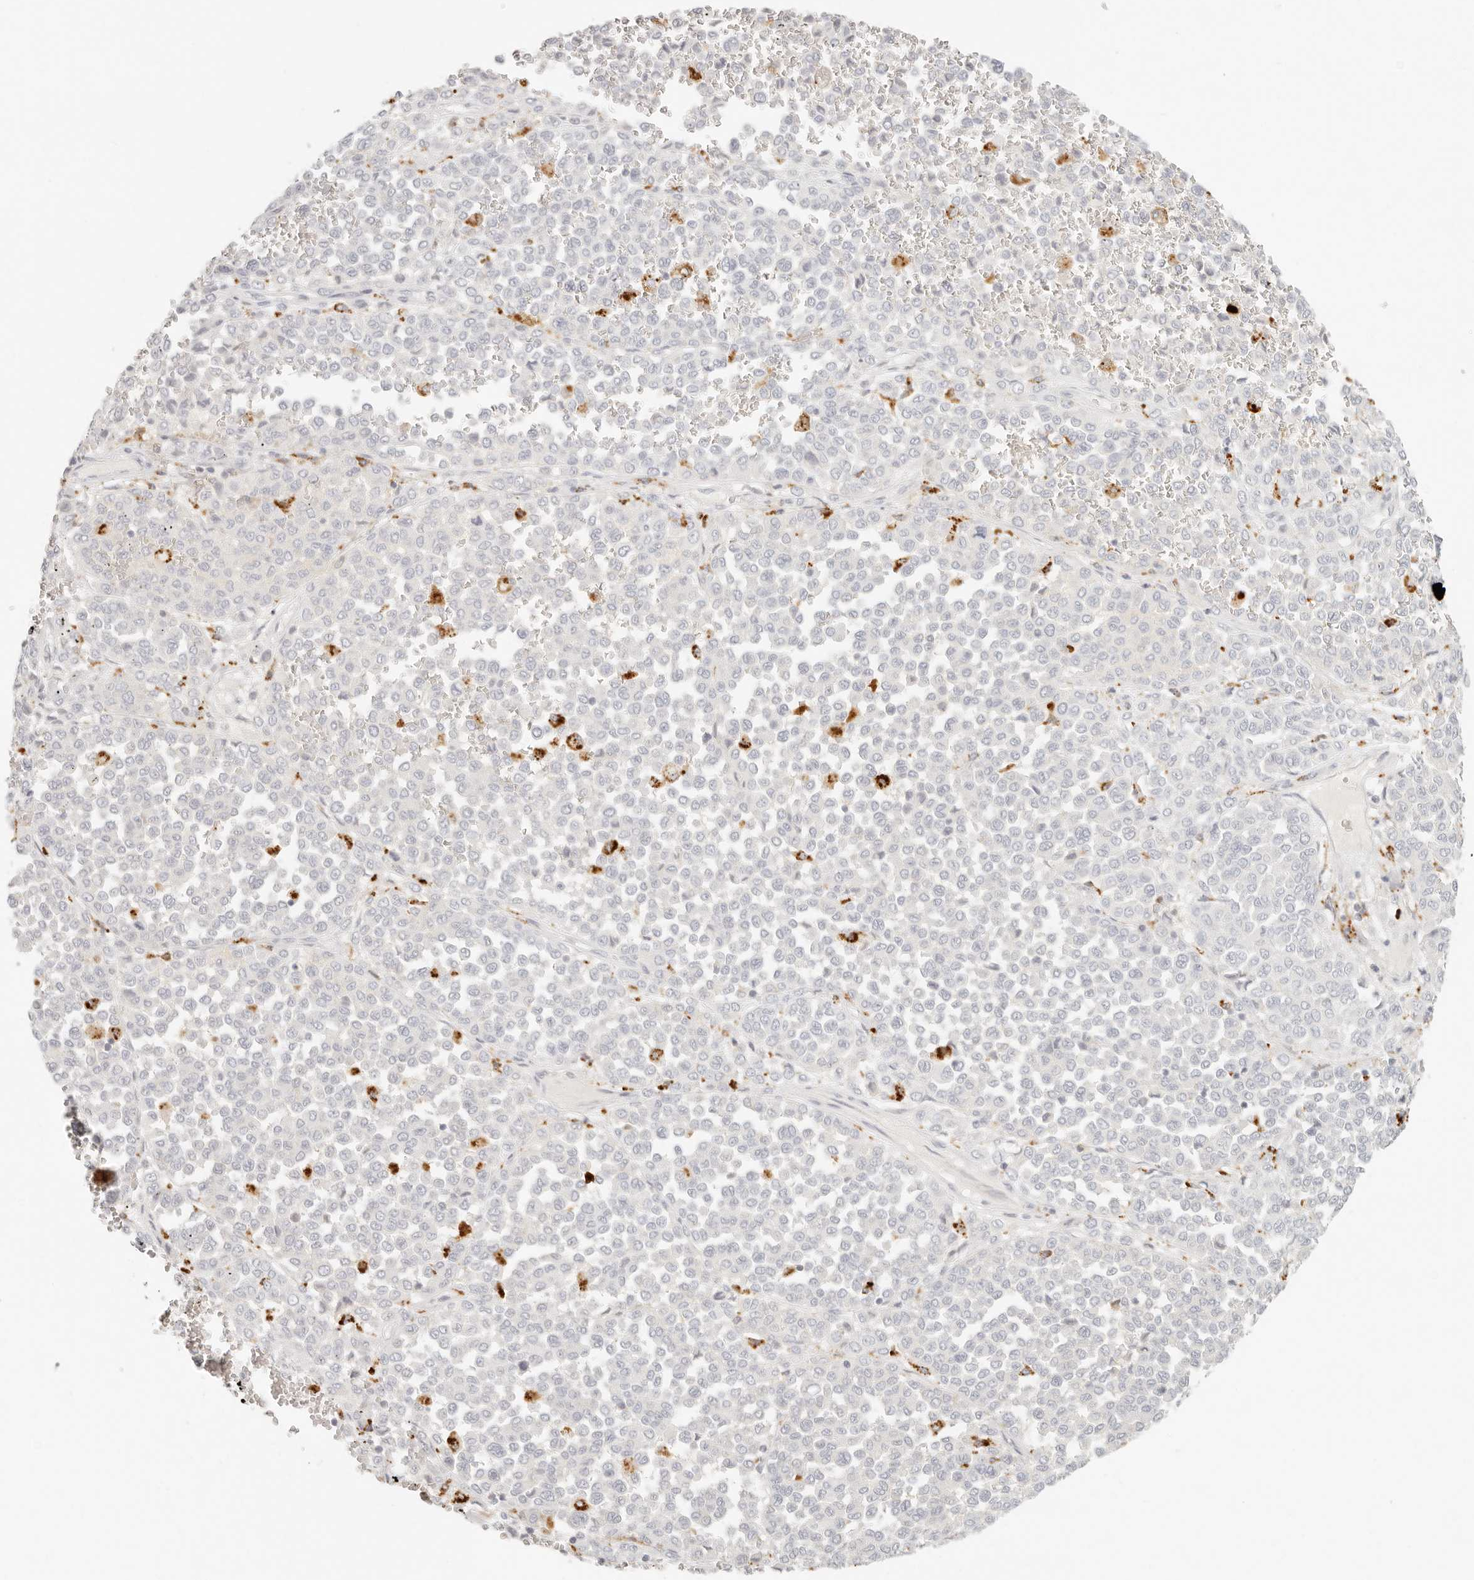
{"staining": {"intensity": "negative", "quantity": "none", "location": "none"}, "tissue": "melanoma", "cell_type": "Tumor cells", "image_type": "cancer", "snomed": [{"axis": "morphology", "description": "Malignant melanoma, Metastatic site"}, {"axis": "topography", "description": "Pancreas"}], "caption": "IHC histopathology image of neoplastic tissue: human melanoma stained with DAB (3,3'-diaminobenzidine) reveals no significant protein positivity in tumor cells.", "gene": "RNASET2", "patient": {"sex": "female", "age": 30}}